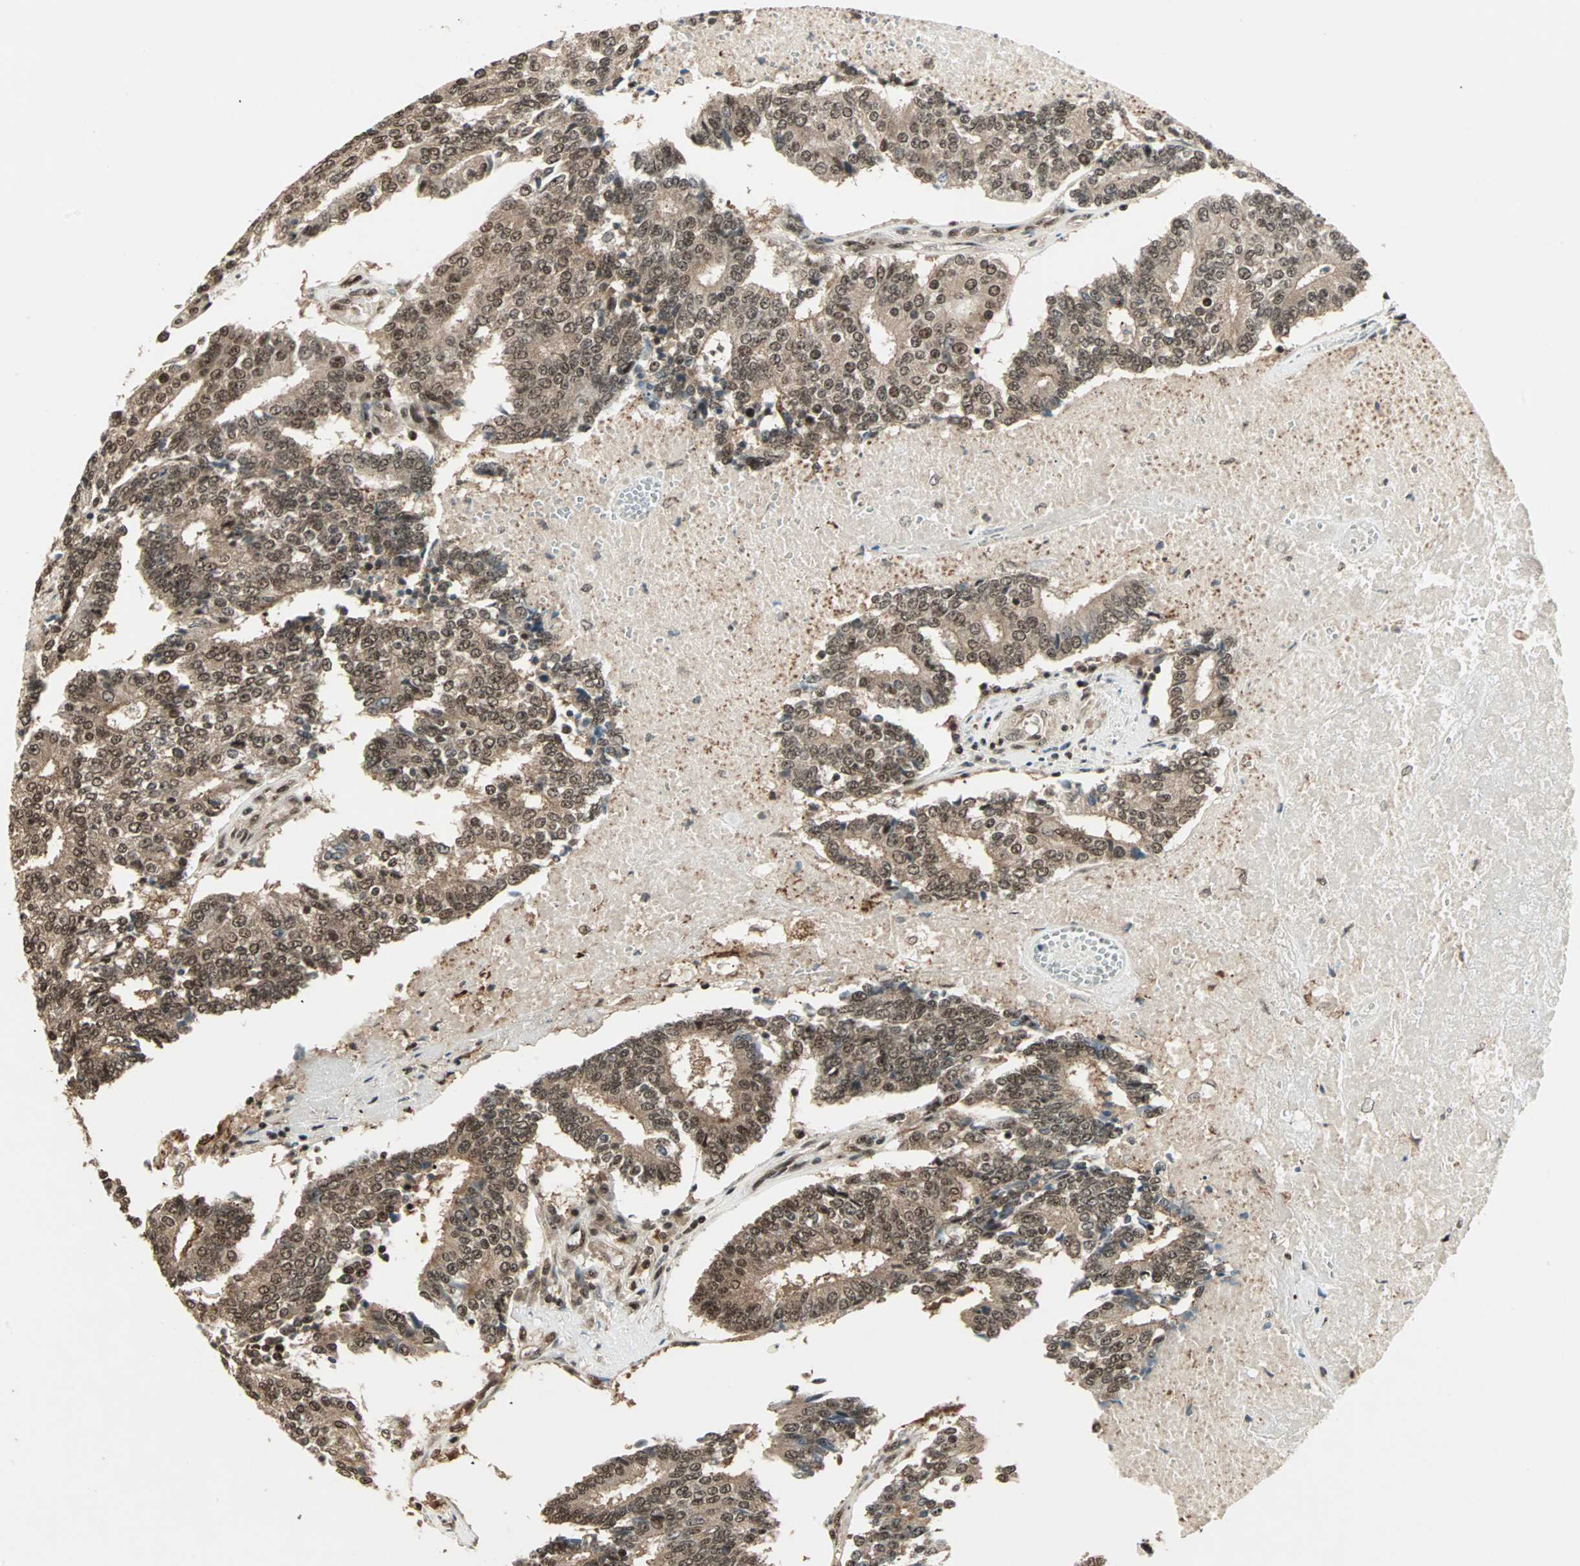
{"staining": {"intensity": "strong", "quantity": ">75%", "location": "cytoplasmic/membranous,nuclear"}, "tissue": "prostate cancer", "cell_type": "Tumor cells", "image_type": "cancer", "snomed": [{"axis": "morphology", "description": "Adenocarcinoma, High grade"}, {"axis": "topography", "description": "Prostate"}], "caption": "Strong cytoplasmic/membranous and nuclear protein expression is appreciated in about >75% of tumor cells in prostate cancer. The staining is performed using DAB brown chromogen to label protein expression. The nuclei are counter-stained blue using hematoxylin.", "gene": "ZNF44", "patient": {"sex": "male", "age": 55}}